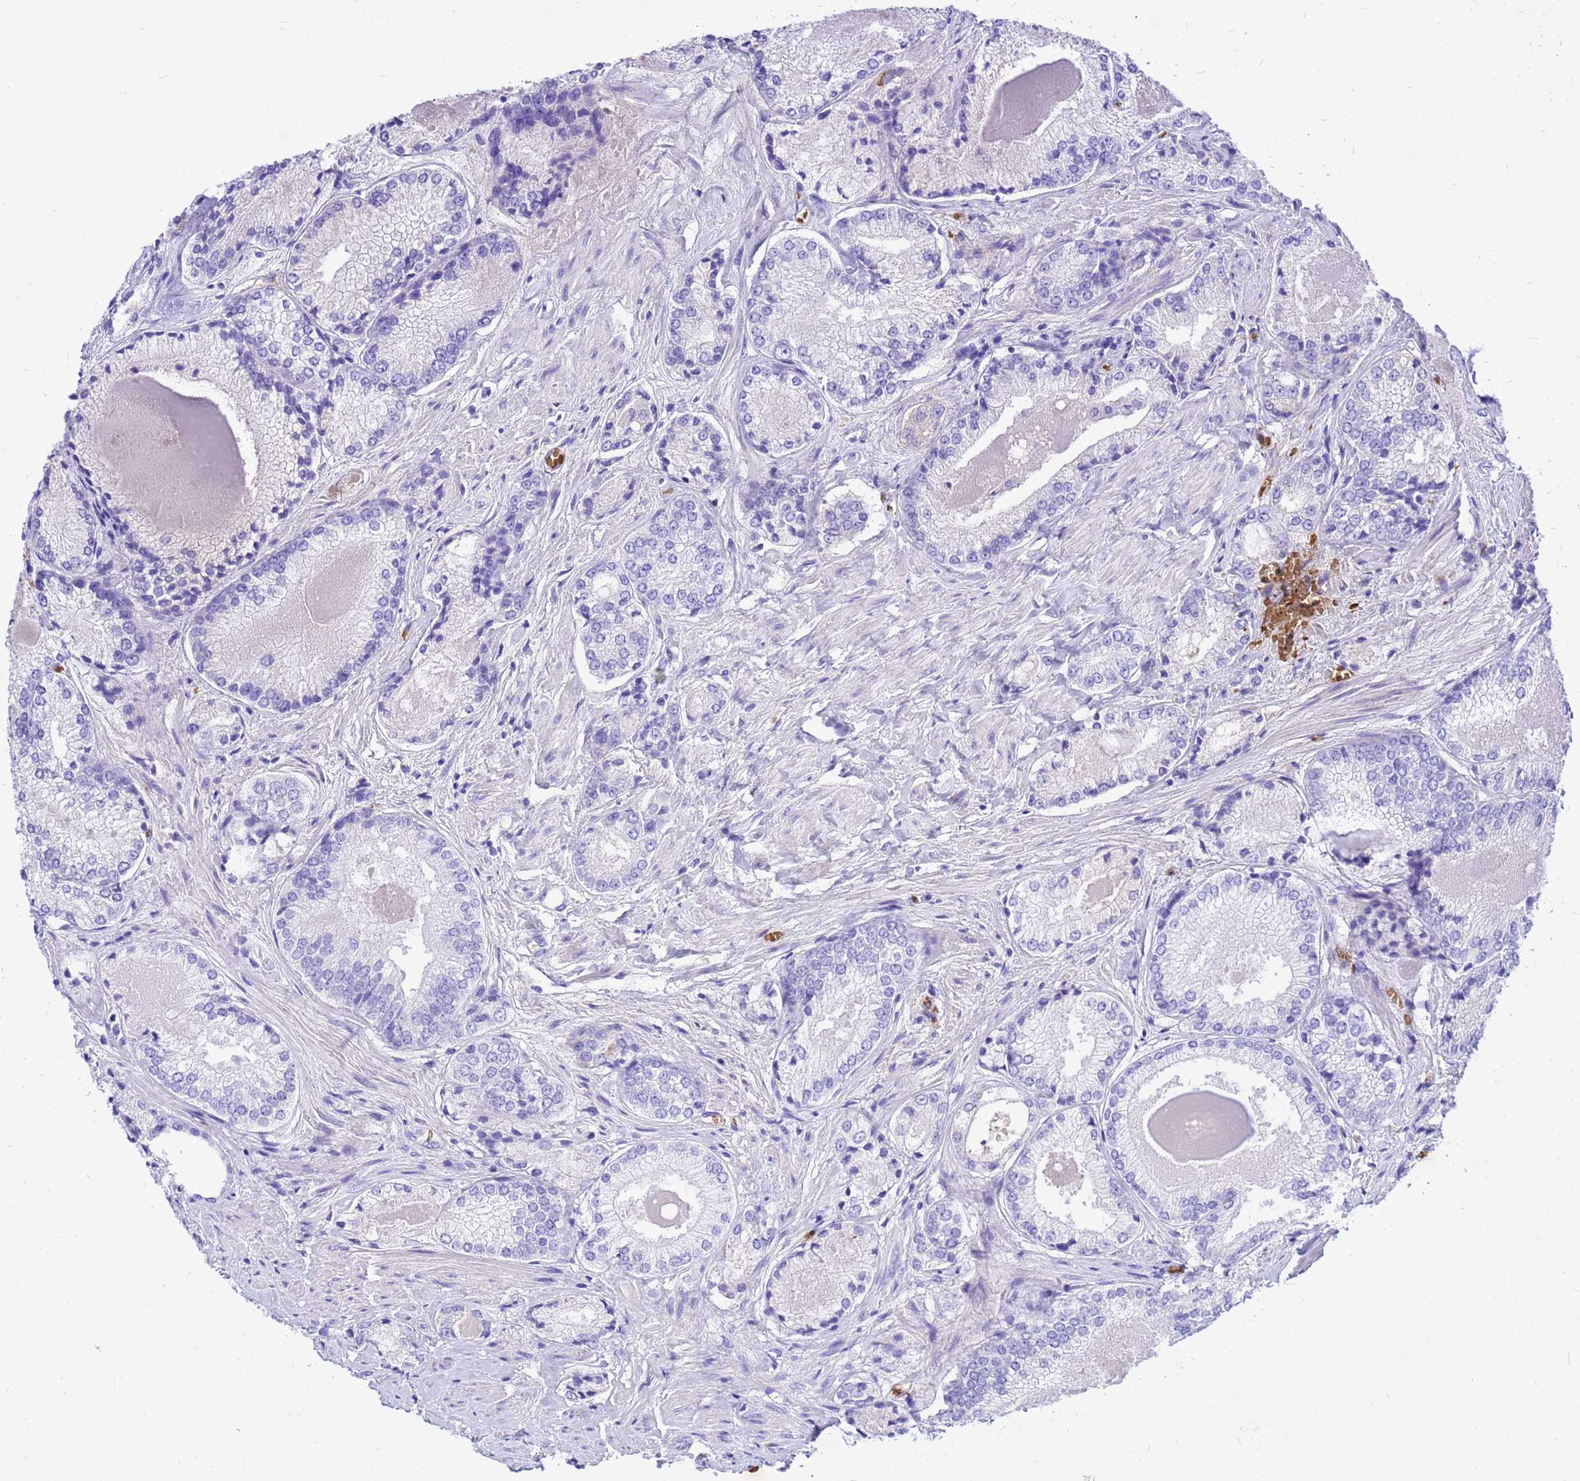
{"staining": {"intensity": "negative", "quantity": "none", "location": "none"}, "tissue": "prostate cancer", "cell_type": "Tumor cells", "image_type": "cancer", "snomed": [{"axis": "morphology", "description": "Adenocarcinoma, Low grade"}, {"axis": "topography", "description": "Prostate"}], "caption": "Tumor cells are negative for protein expression in human prostate cancer (adenocarcinoma (low-grade)).", "gene": "HBA2", "patient": {"sex": "male", "age": 68}}